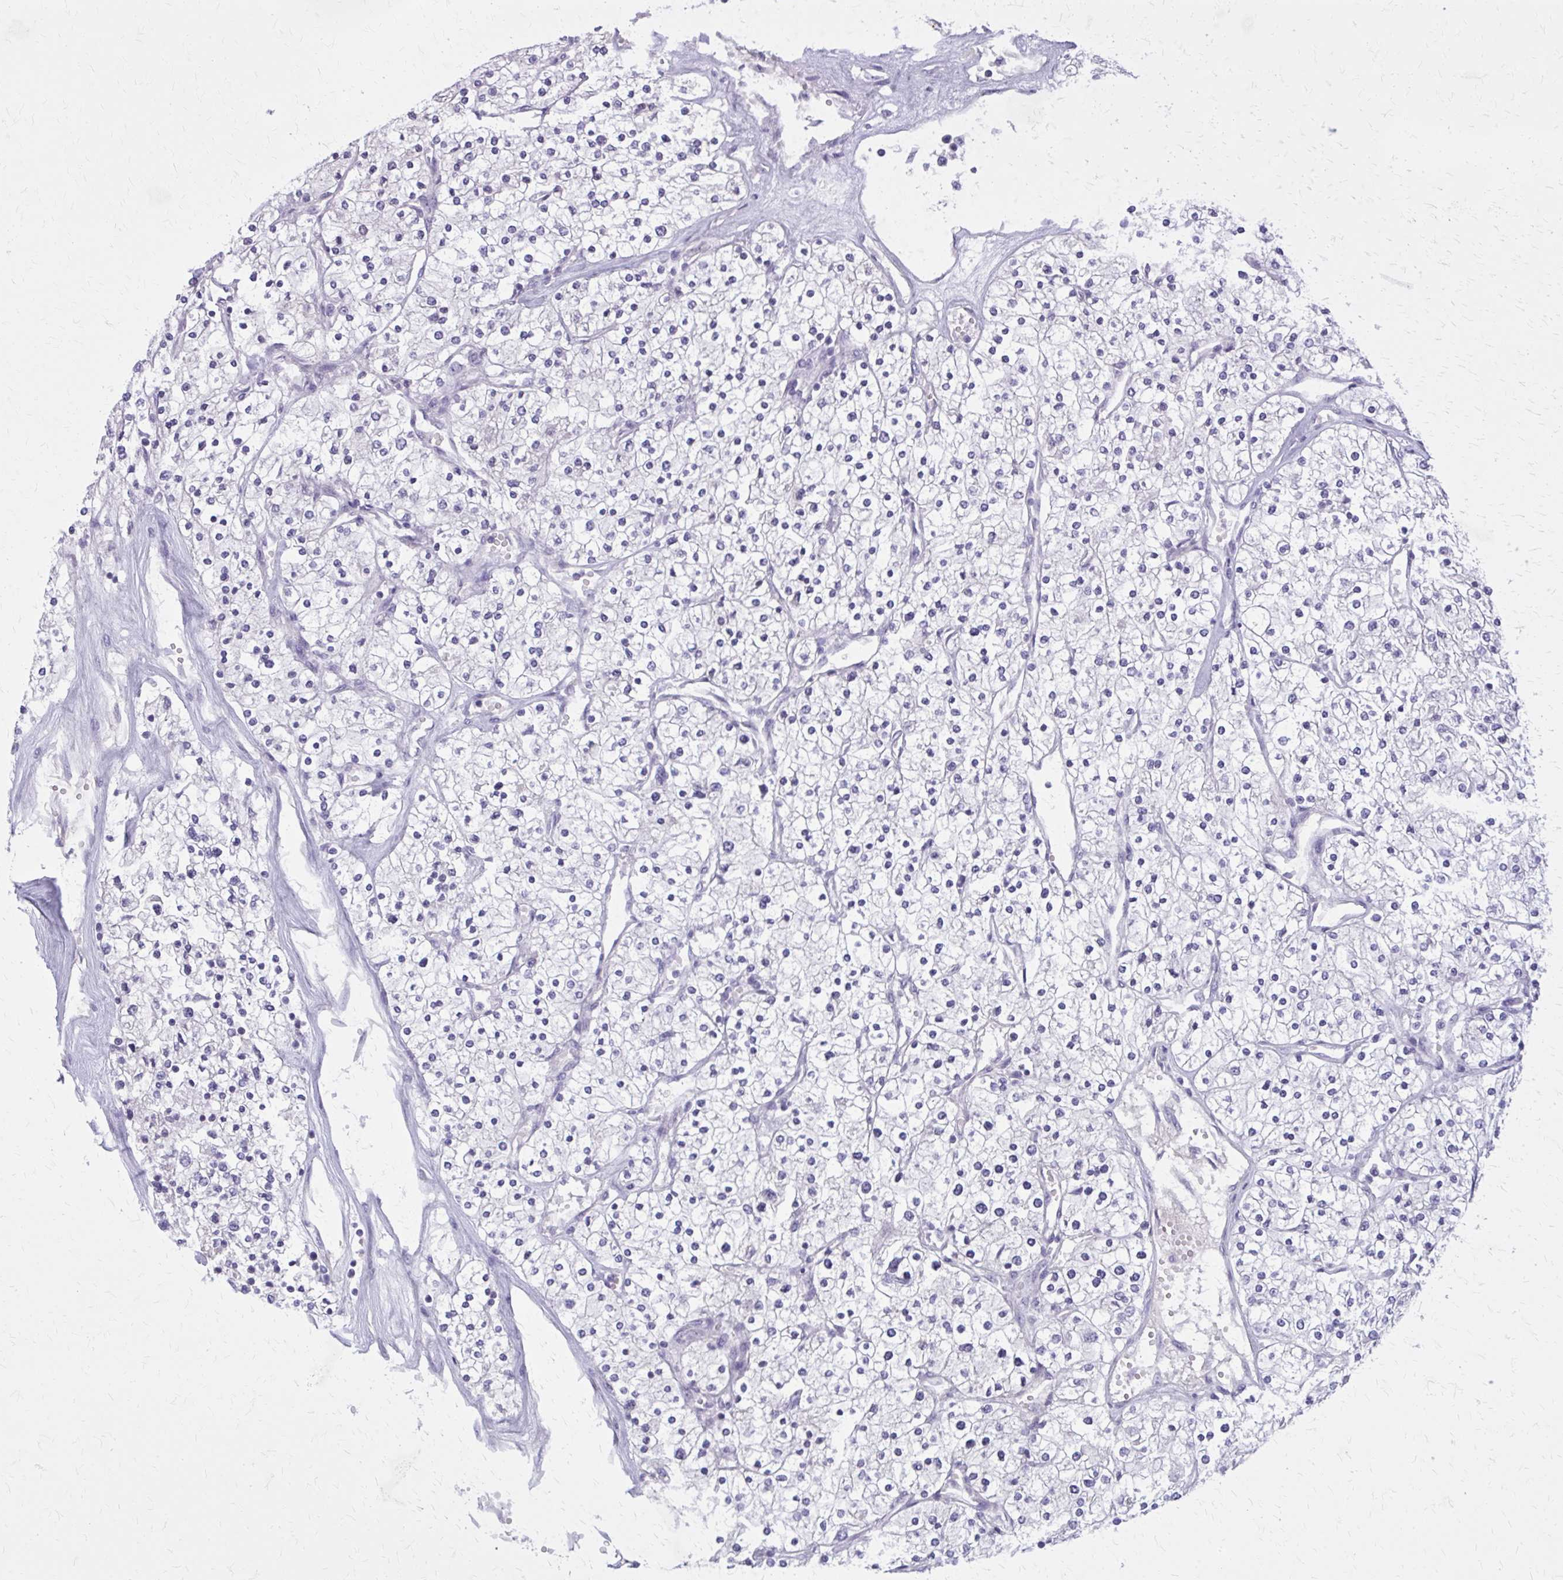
{"staining": {"intensity": "negative", "quantity": "none", "location": "none"}, "tissue": "renal cancer", "cell_type": "Tumor cells", "image_type": "cancer", "snomed": [{"axis": "morphology", "description": "Adenocarcinoma, NOS"}, {"axis": "topography", "description": "Kidney"}], "caption": "Immunohistochemical staining of human renal adenocarcinoma shows no significant expression in tumor cells.", "gene": "OR4A47", "patient": {"sex": "male", "age": 80}}